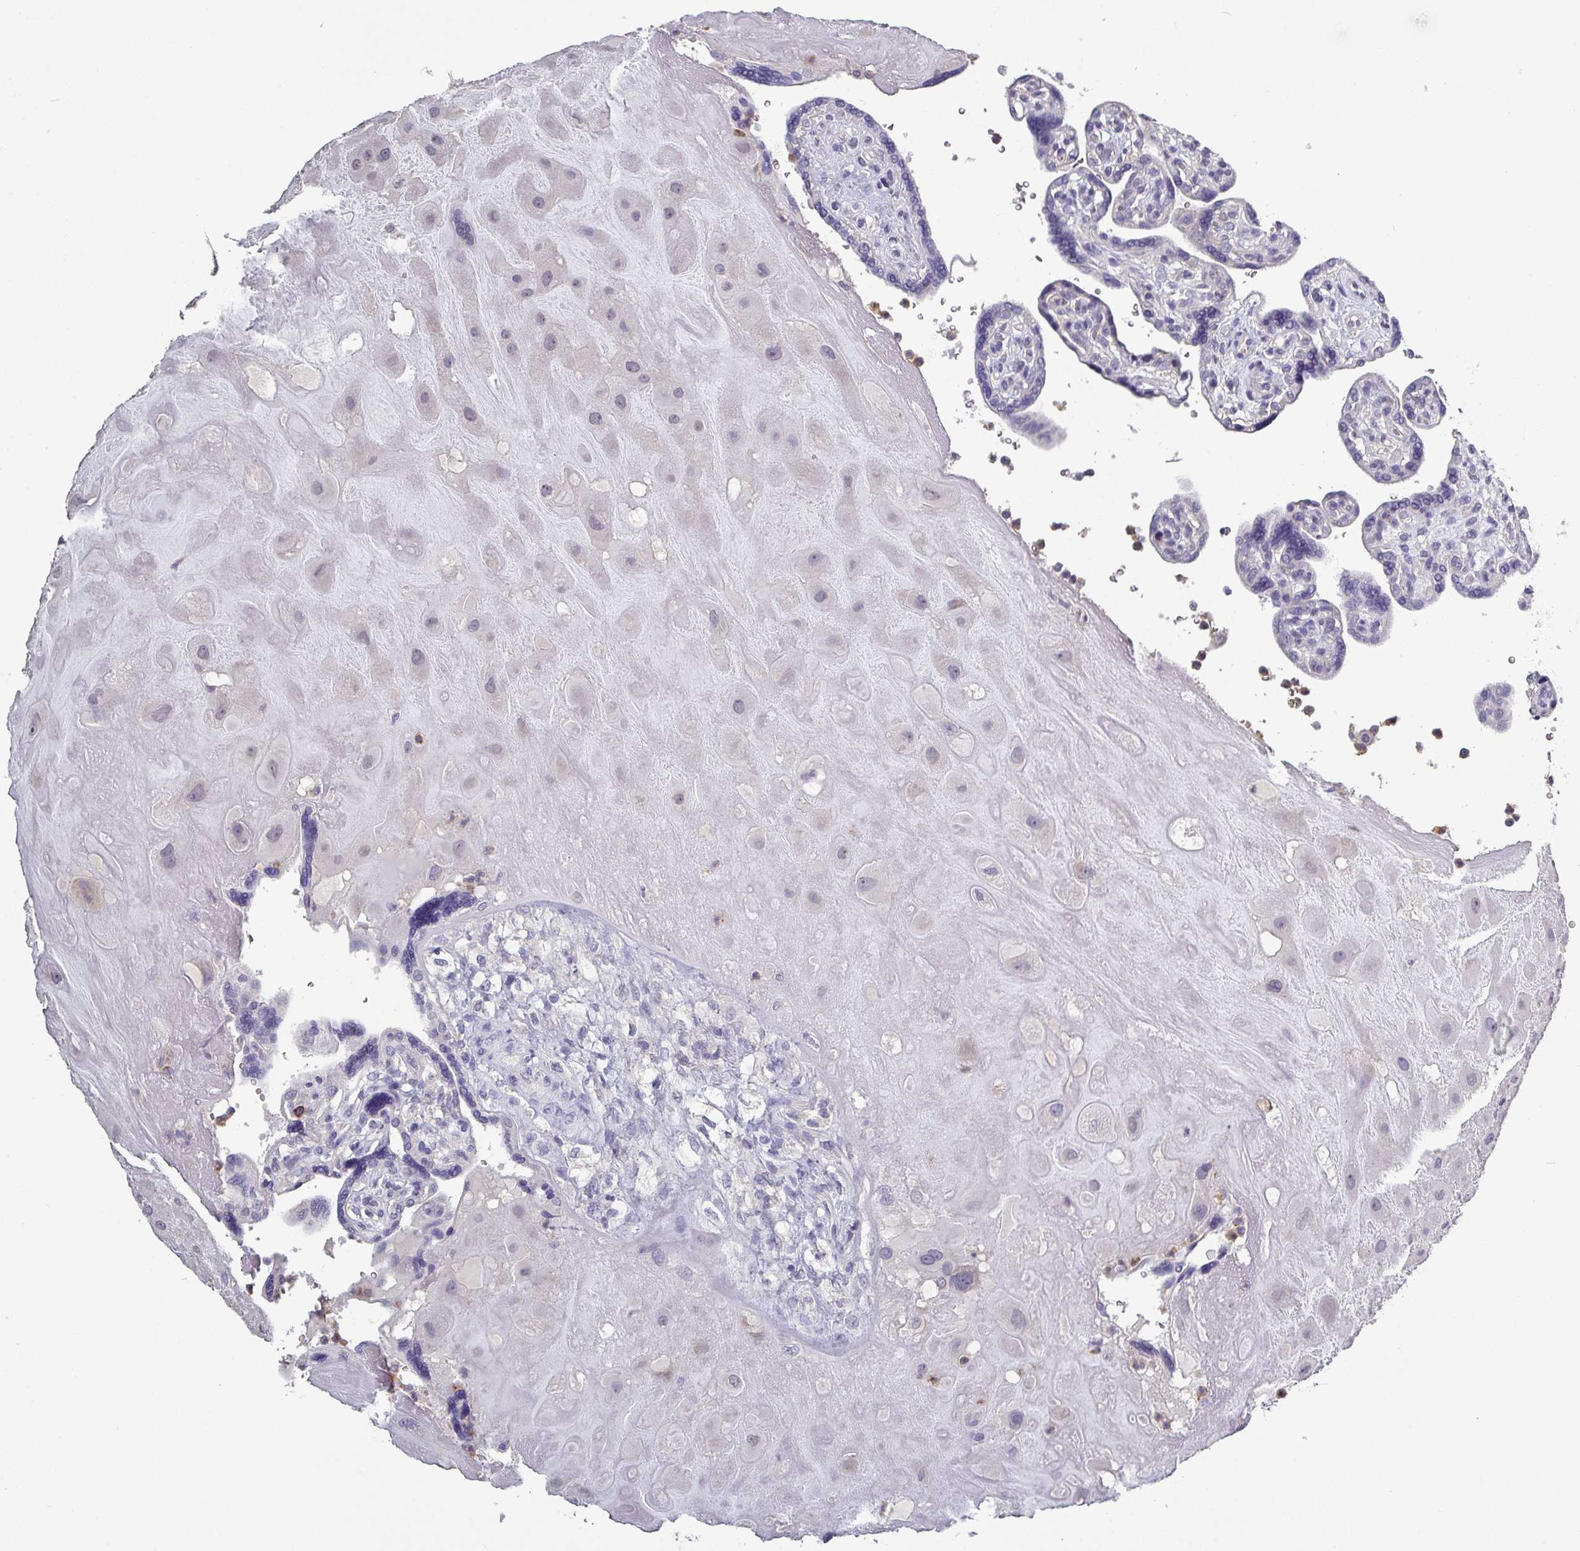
{"staining": {"intensity": "weak", "quantity": "<25%", "location": "cytoplasmic/membranous"}, "tissue": "placenta", "cell_type": "Decidual cells", "image_type": "normal", "snomed": [{"axis": "morphology", "description": "Normal tissue, NOS"}, {"axis": "topography", "description": "Placenta"}], "caption": "DAB (3,3'-diaminobenzidine) immunohistochemical staining of benign placenta shows no significant staining in decidual cells. The staining is performed using DAB brown chromogen with nuclei counter-stained in using hematoxylin.", "gene": "PRAMEF7", "patient": {"sex": "female", "age": 39}}